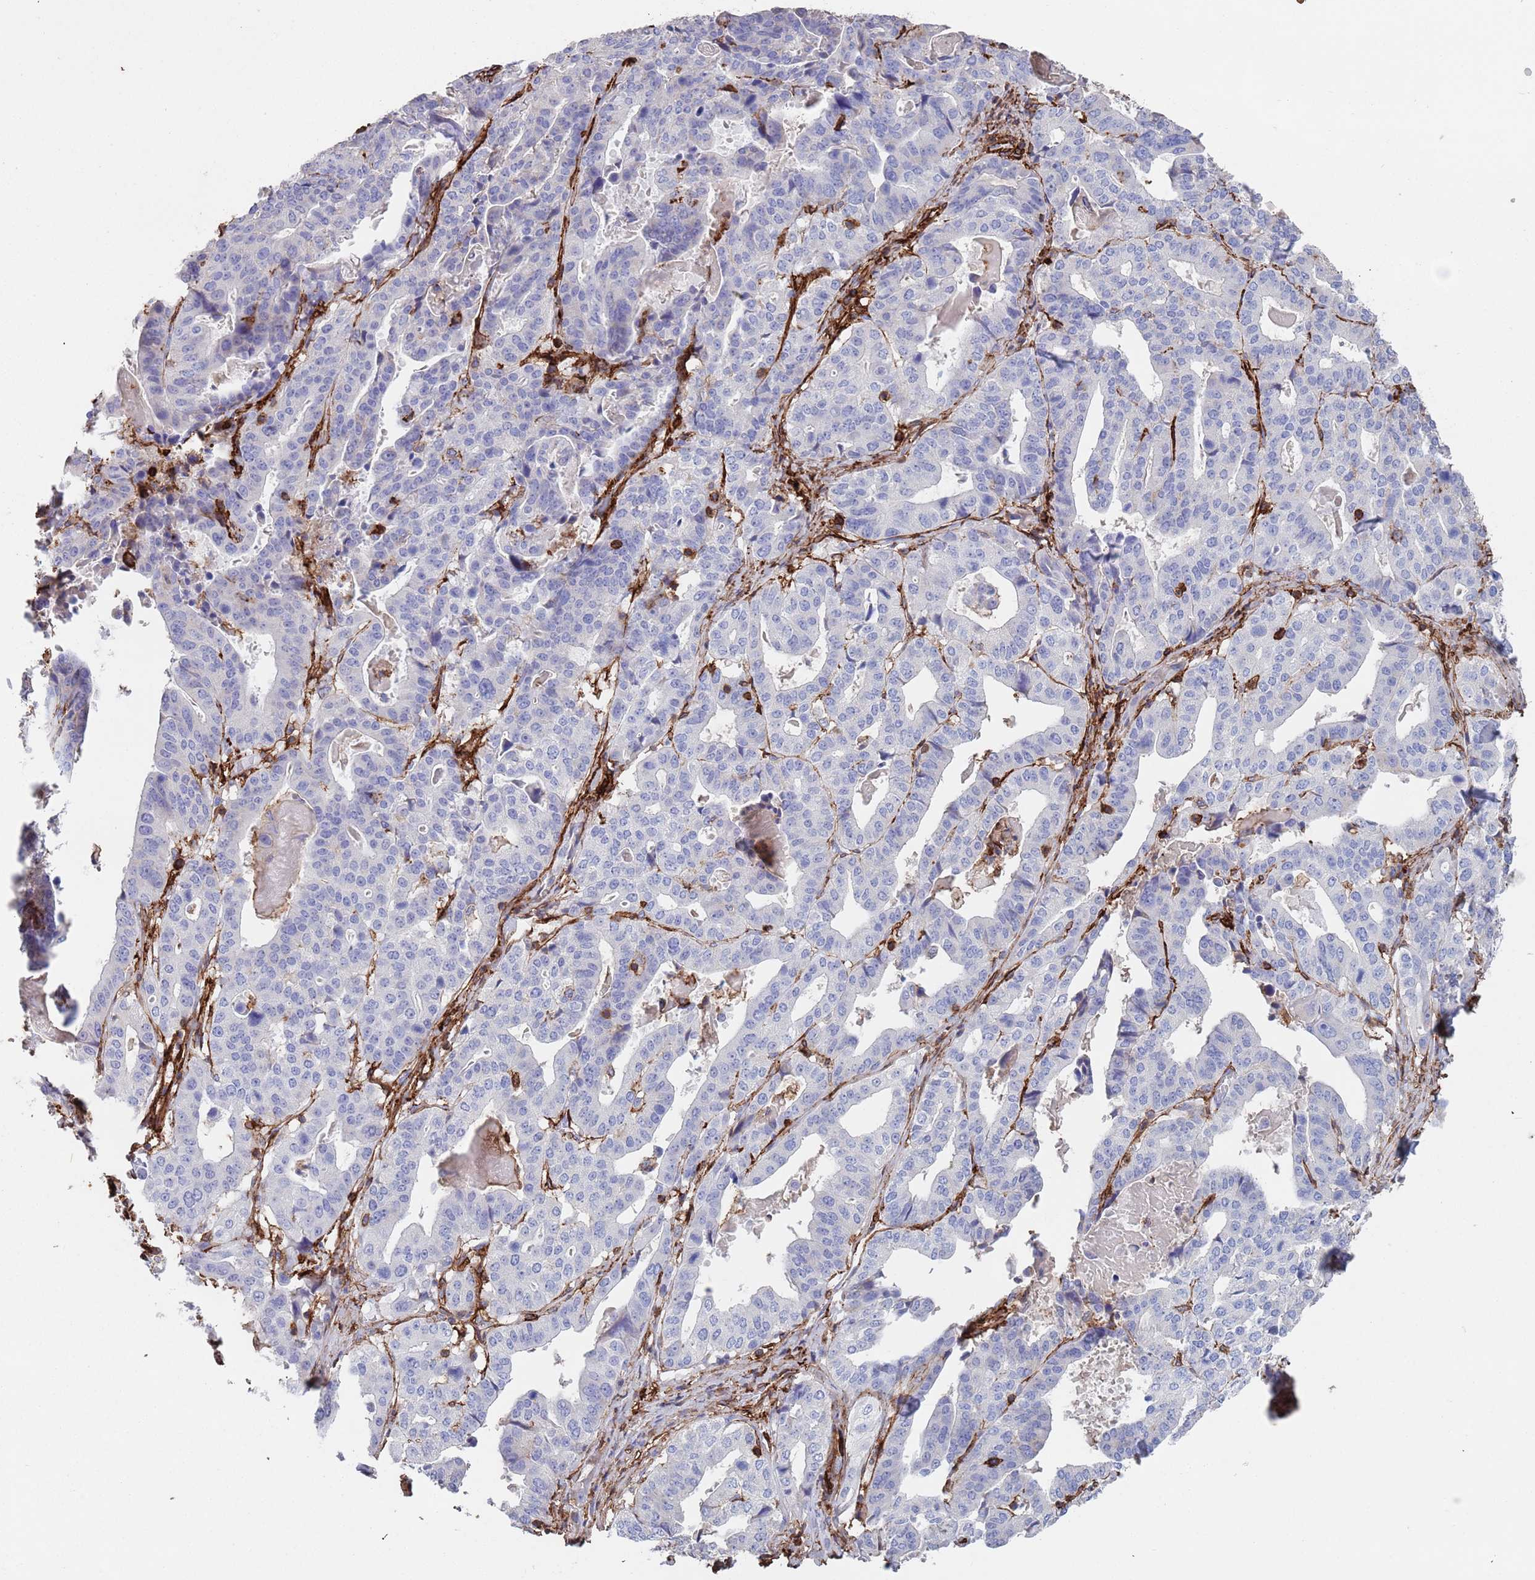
{"staining": {"intensity": "negative", "quantity": "none", "location": "none"}, "tissue": "stomach cancer", "cell_type": "Tumor cells", "image_type": "cancer", "snomed": [{"axis": "morphology", "description": "Adenocarcinoma, NOS"}, {"axis": "topography", "description": "Stomach"}], "caption": "There is no significant expression in tumor cells of stomach adenocarcinoma. (DAB immunohistochemistry (IHC) with hematoxylin counter stain).", "gene": "RNF144A", "patient": {"sex": "male", "age": 48}}